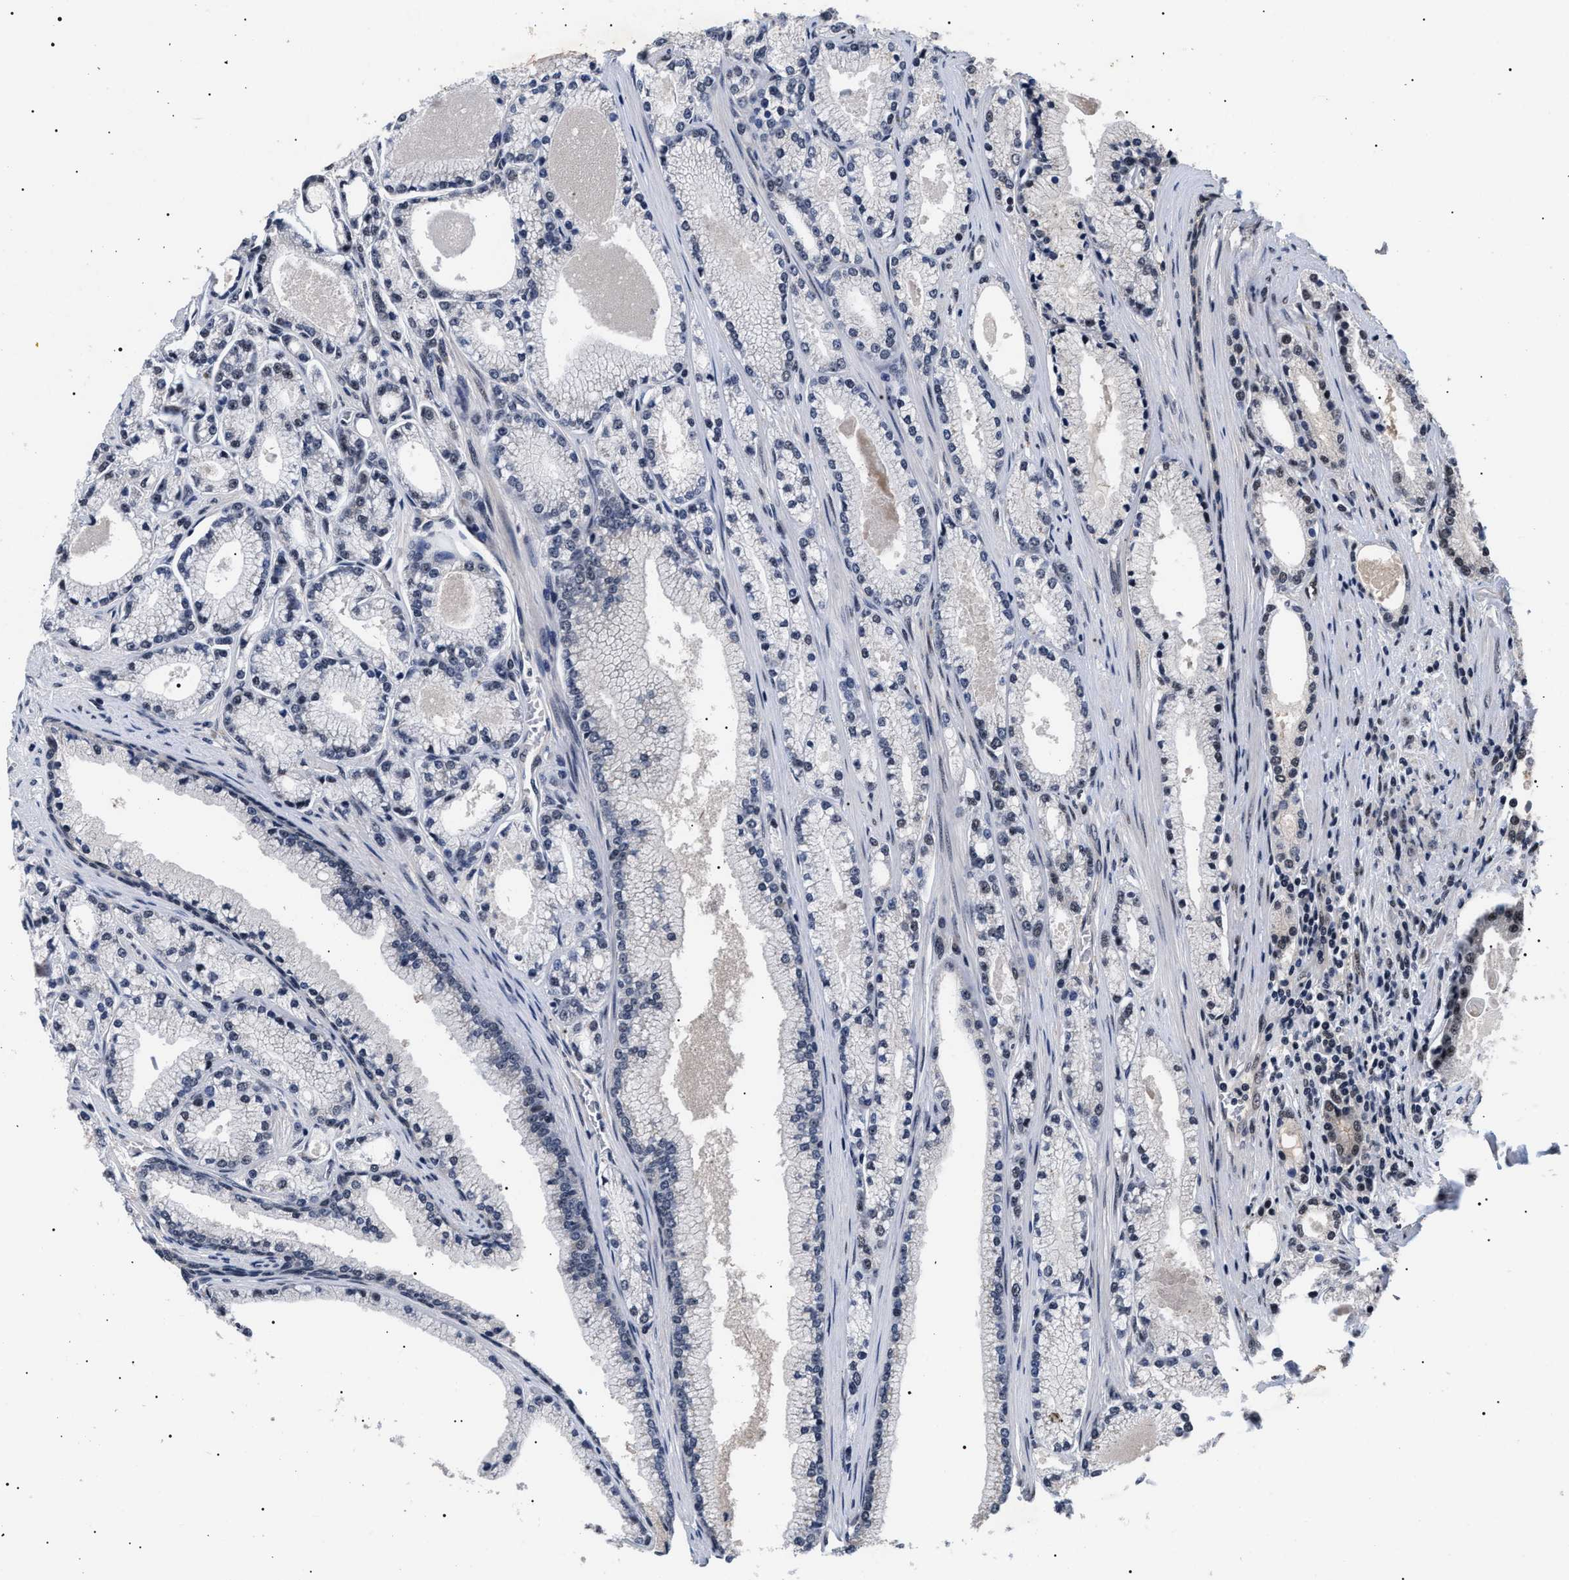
{"staining": {"intensity": "weak", "quantity": "25%-75%", "location": "nuclear"}, "tissue": "prostate cancer", "cell_type": "Tumor cells", "image_type": "cancer", "snomed": [{"axis": "morphology", "description": "Adenocarcinoma, High grade"}, {"axis": "topography", "description": "Prostate"}], "caption": "Human prostate cancer (high-grade adenocarcinoma) stained with a protein marker demonstrates weak staining in tumor cells.", "gene": "CAAP1", "patient": {"sex": "male", "age": 71}}